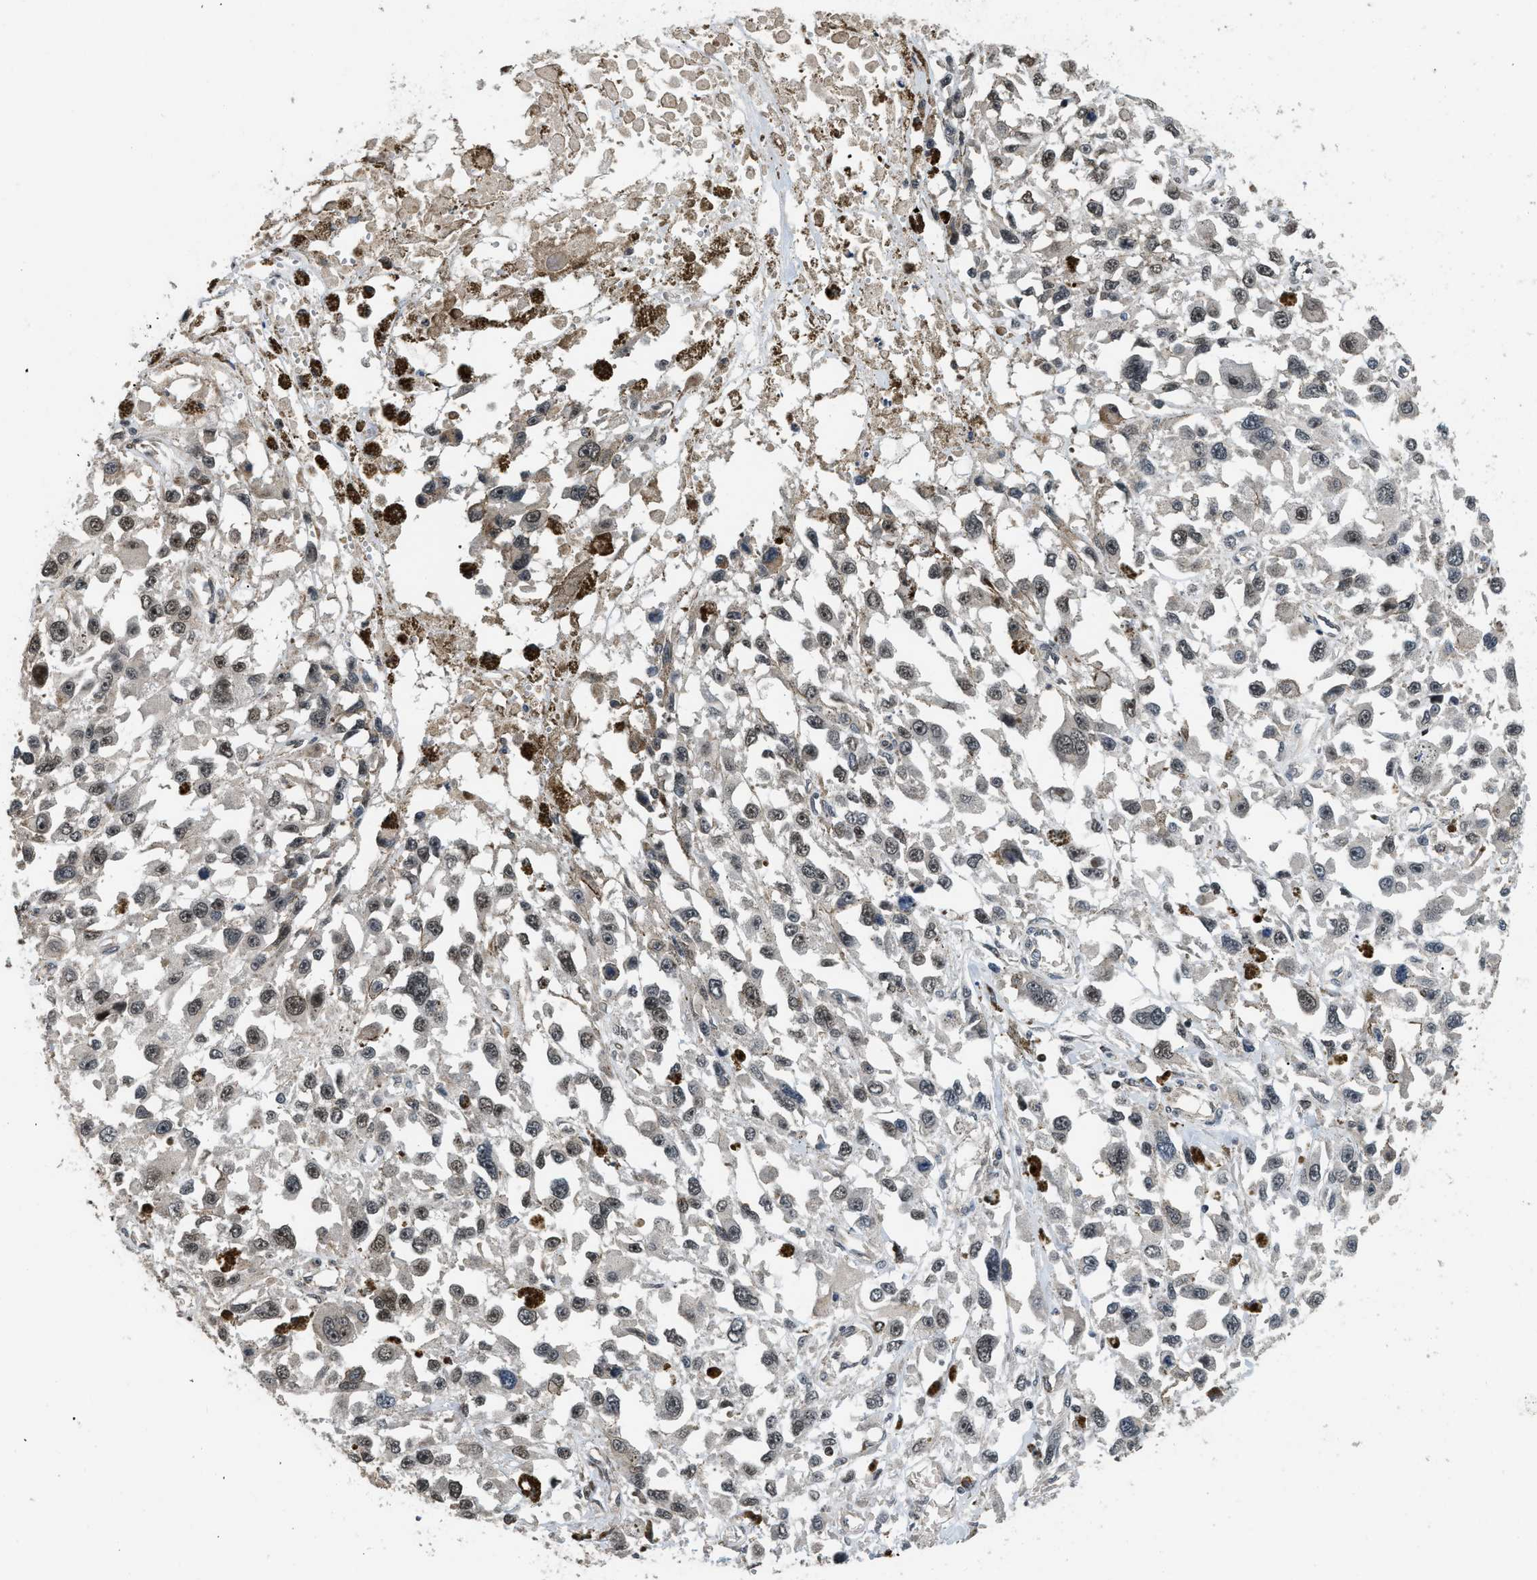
{"staining": {"intensity": "moderate", "quantity": "25%-75%", "location": "nuclear"}, "tissue": "melanoma", "cell_type": "Tumor cells", "image_type": "cancer", "snomed": [{"axis": "morphology", "description": "Malignant melanoma, Metastatic site"}, {"axis": "topography", "description": "Lymph node"}], "caption": "Immunohistochemistry of malignant melanoma (metastatic site) reveals medium levels of moderate nuclear positivity in approximately 25%-75% of tumor cells. (DAB (3,3'-diaminobenzidine) IHC with brightfield microscopy, high magnification).", "gene": "LTA4H", "patient": {"sex": "male", "age": 59}}